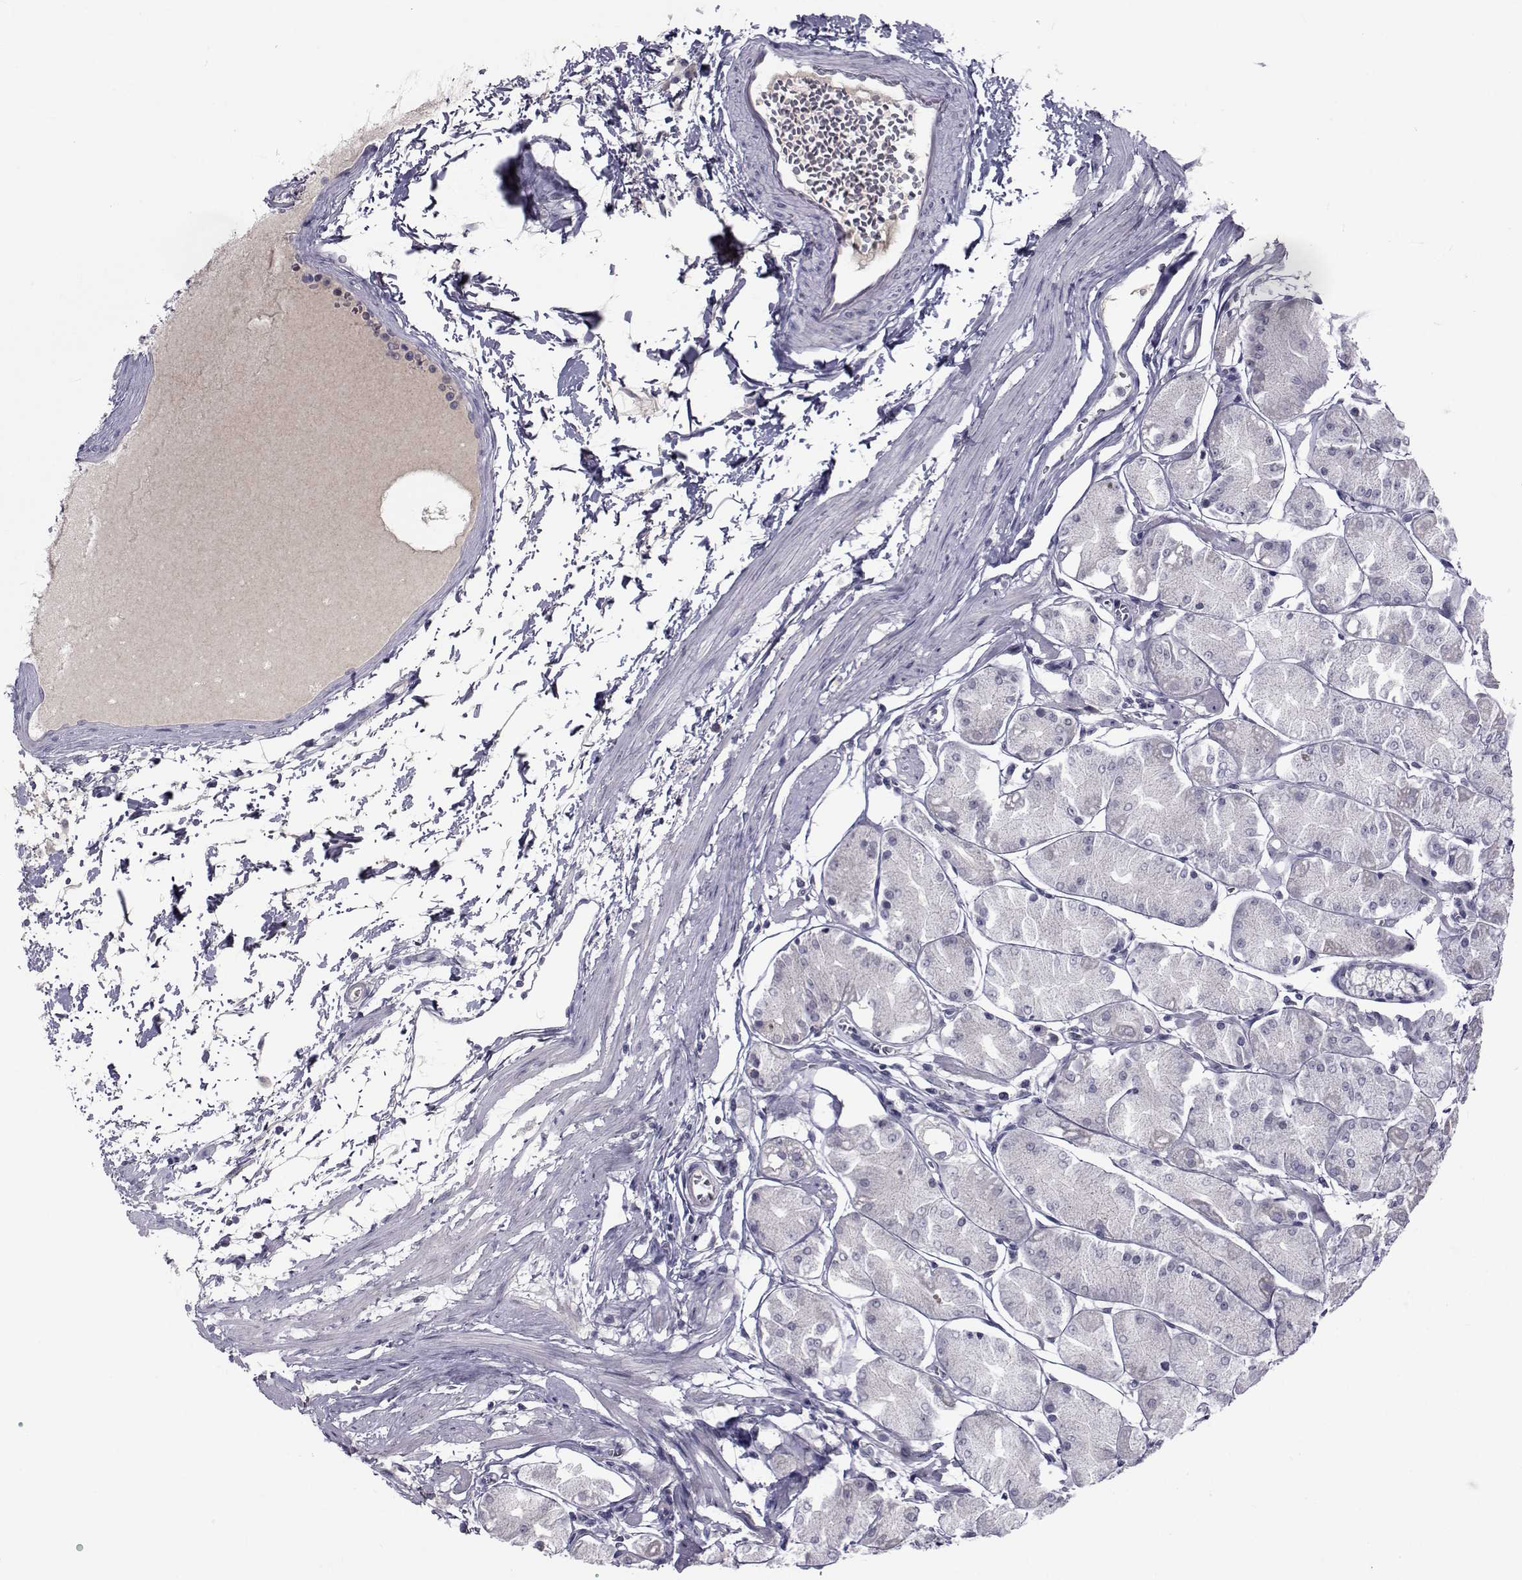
{"staining": {"intensity": "weak", "quantity": "<25%", "location": "cytoplasmic/membranous"}, "tissue": "stomach", "cell_type": "Glandular cells", "image_type": "normal", "snomed": [{"axis": "morphology", "description": "Normal tissue, NOS"}, {"axis": "topography", "description": "Stomach, upper"}], "caption": "DAB immunohistochemical staining of normal stomach shows no significant expression in glandular cells. (IHC, brightfield microscopy, high magnification).", "gene": "PAX2", "patient": {"sex": "male", "age": 60}}